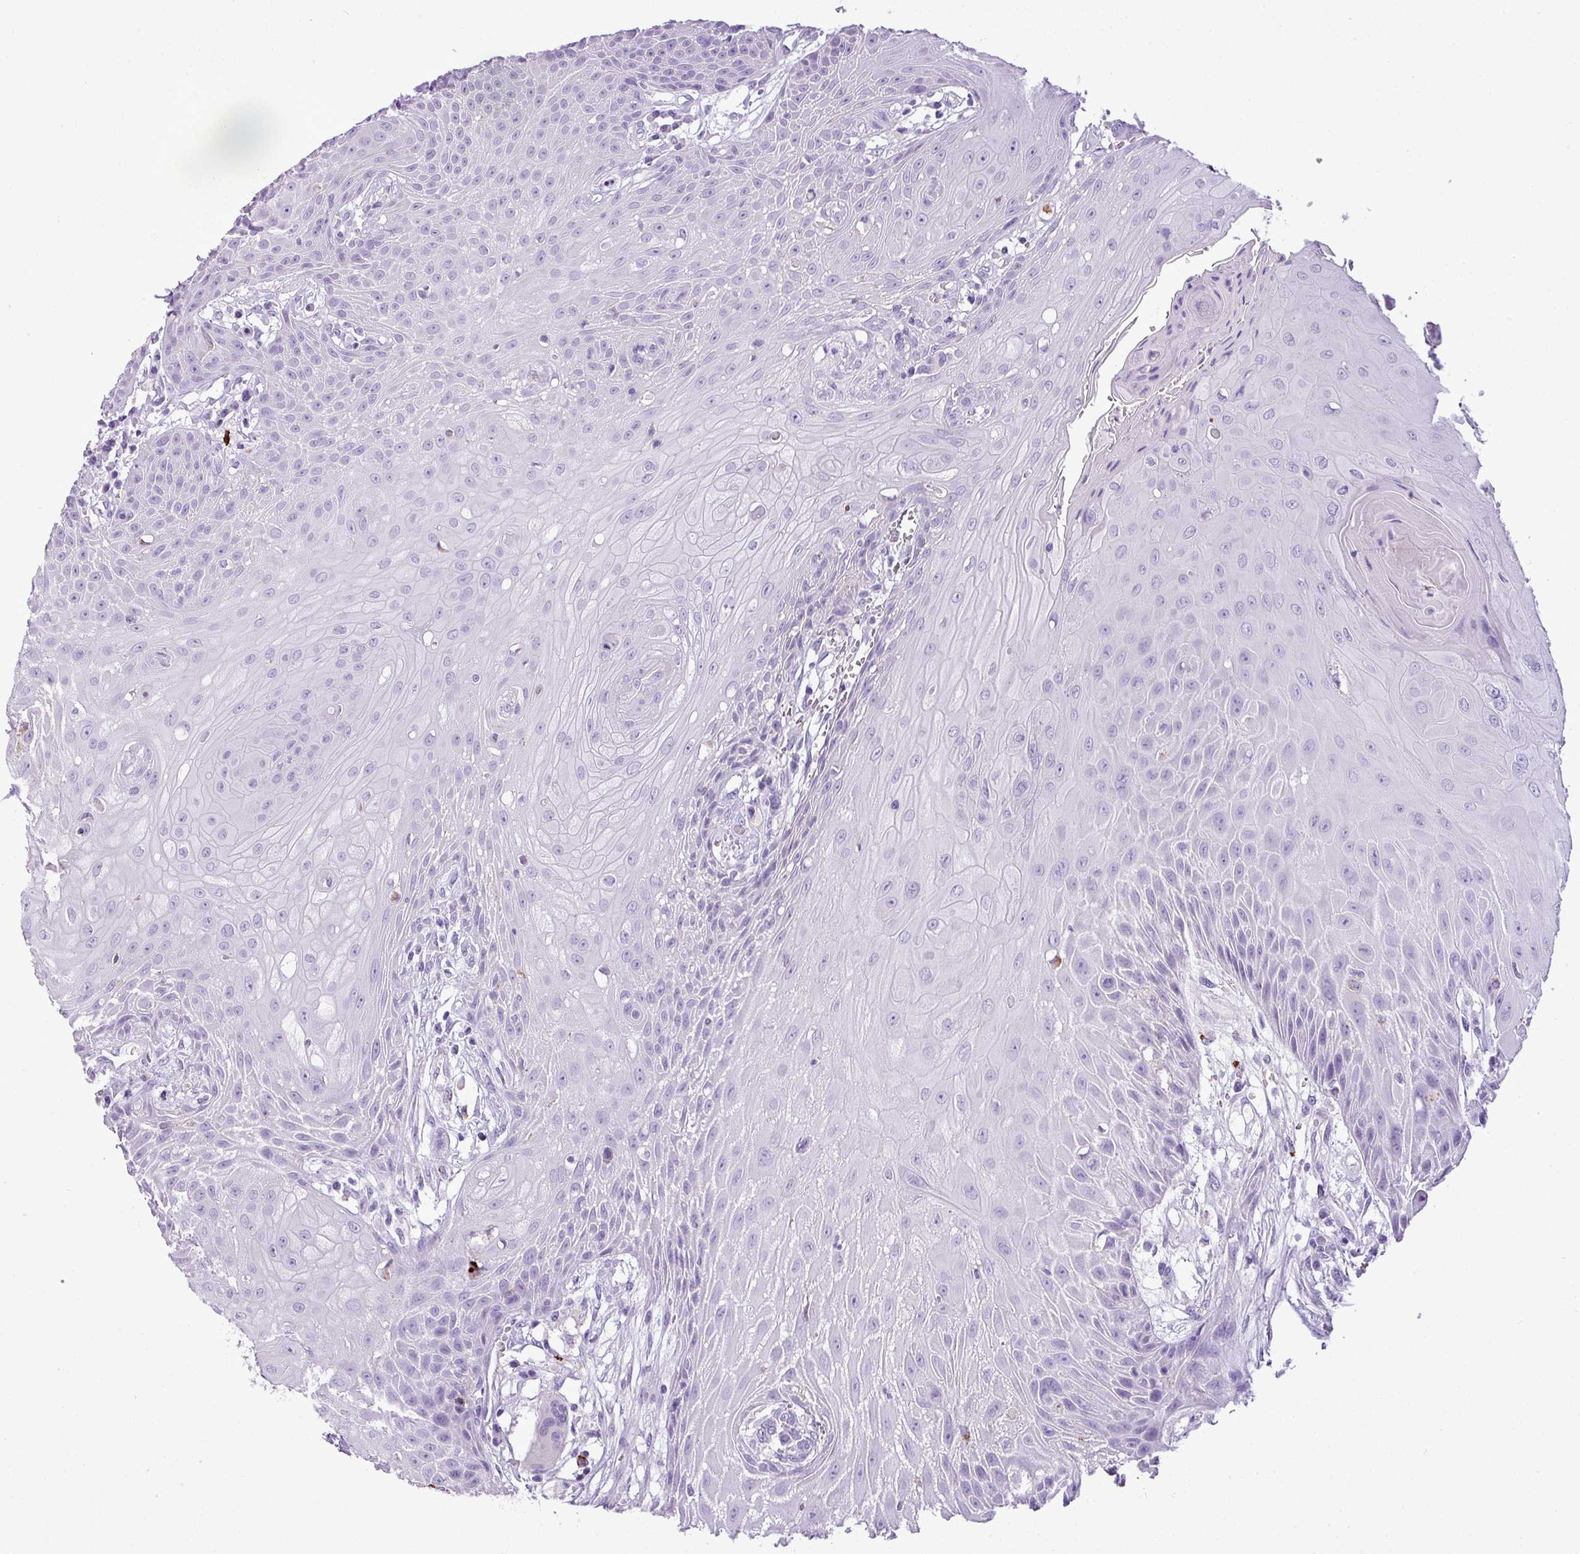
{"staining": {"intensity": "negative", "quantity": "none", "location": "none"}, "tissue": "head and neck cancer", "cell_type": "Tumor cells", "image_type": "cancer", "snomed": [{"axis": "morphology", "description": "Squamous cell carcinoma, NOS"}, {"axis": "topography", "description": "Head-Neck"}], "caption": "An image of head and neck cancer stained for a protein exhibits no brown staining in tumor cells. (Stains: DAB (3,3'-diaminobenzidine) immunohistochemistry with hematoxylin counter stain, Microscopy: brightfield microscopy at high magnification).", "gene": "RBMXL2", "patient": {"sex": "female", "age": 73}}